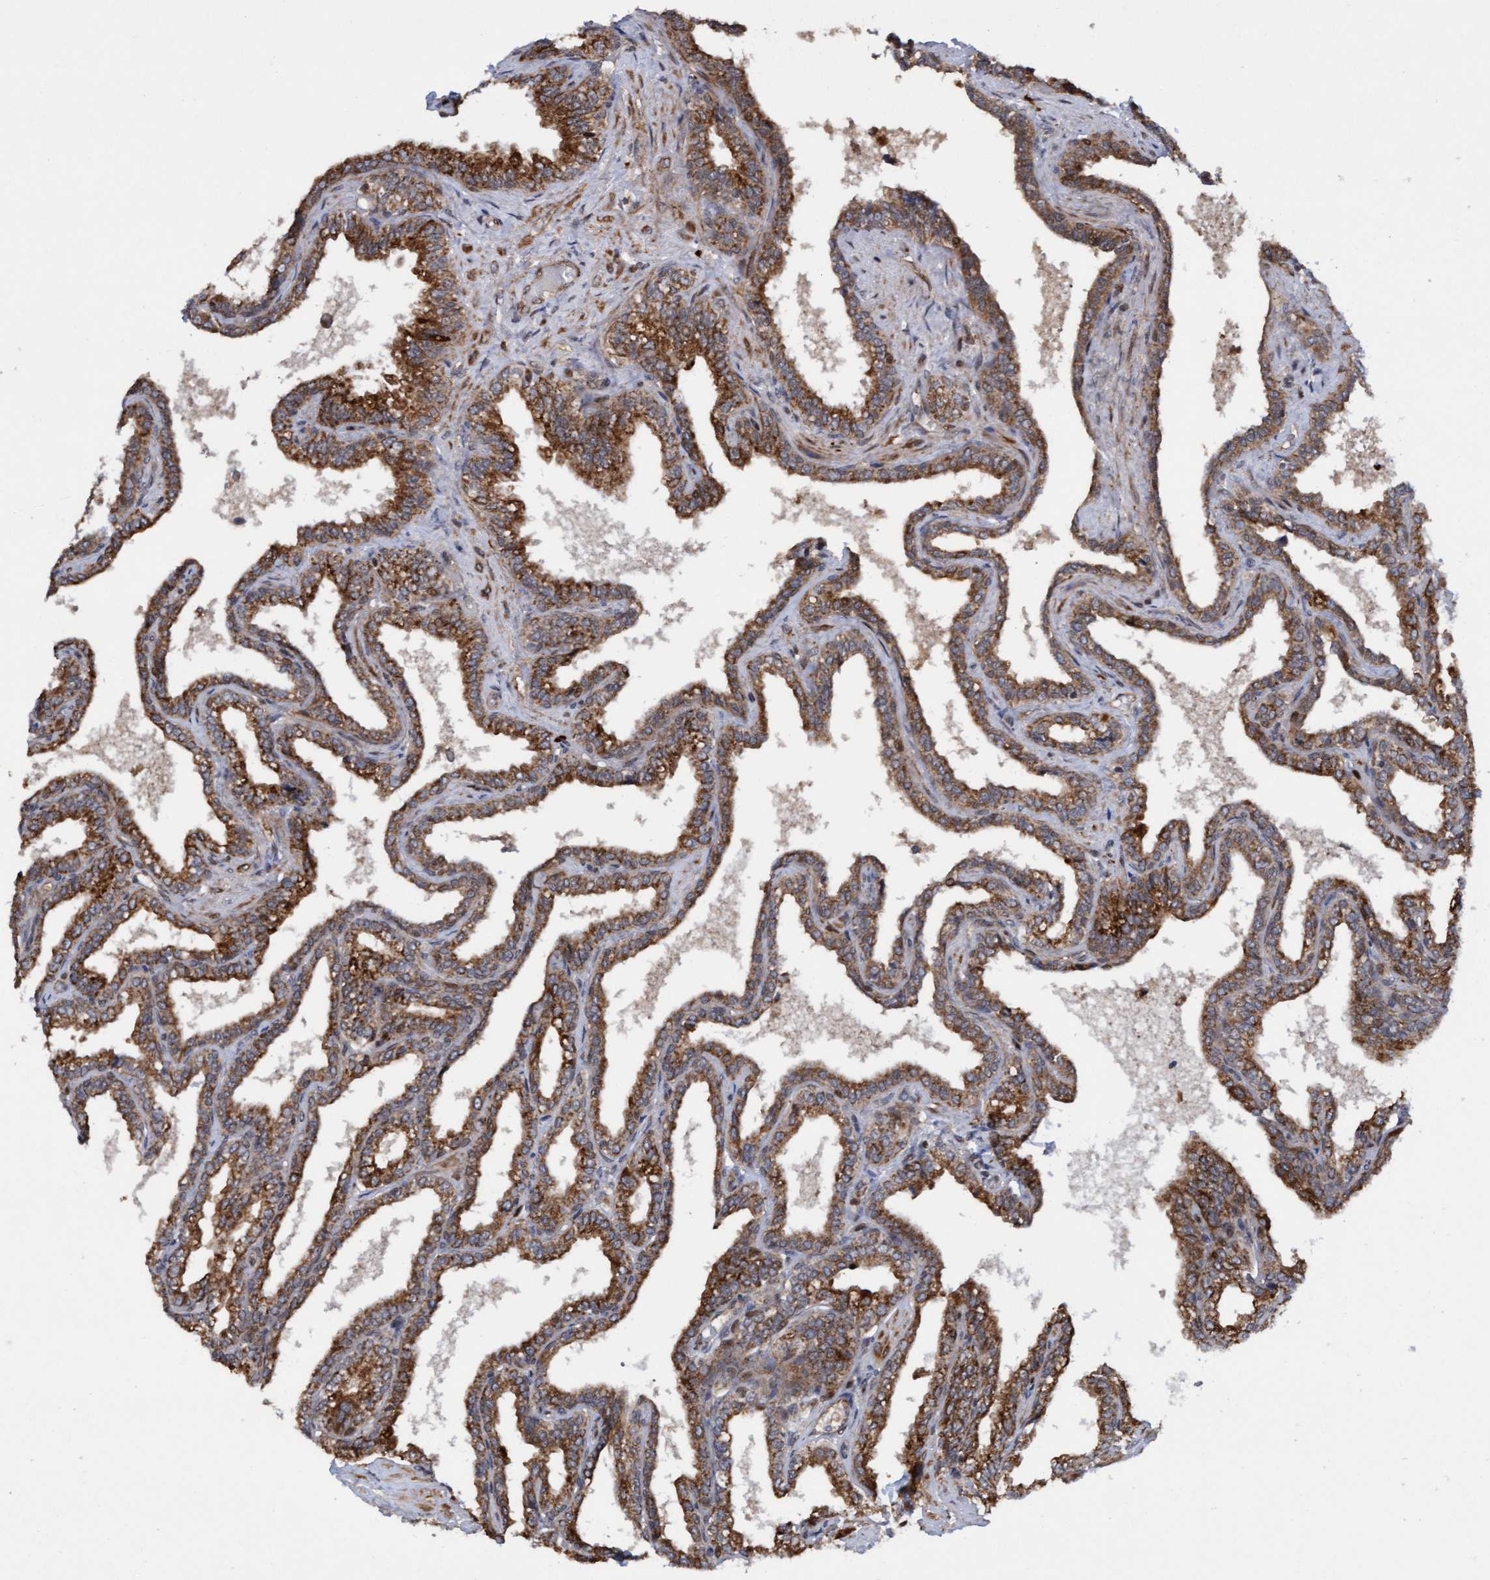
{"staining": {"intensity": "moderate", "quantity": ">75%", "location": "cytoplasmic/membranous"}, "tissue": "seminal vesicle", "cell_type": "Glandular cells", "image_type": "normal", "snomed": [{"axis": "morphology", "description": "Normal tissue, NOS"}, {"axis": "topography", "description": "Seminal veicle"}], "caption": "This photomicrograph exhibits benign seminal vesicle stained with immunohistochemistry (IHC) to label a protein in brown. The cytoplasmic/membranous of glandular cells show moderate positivity for the protein. Nuclei are counter-stained blue.", "gene": "ITFG1", "patient": {"sex": "male", "age": 46}}